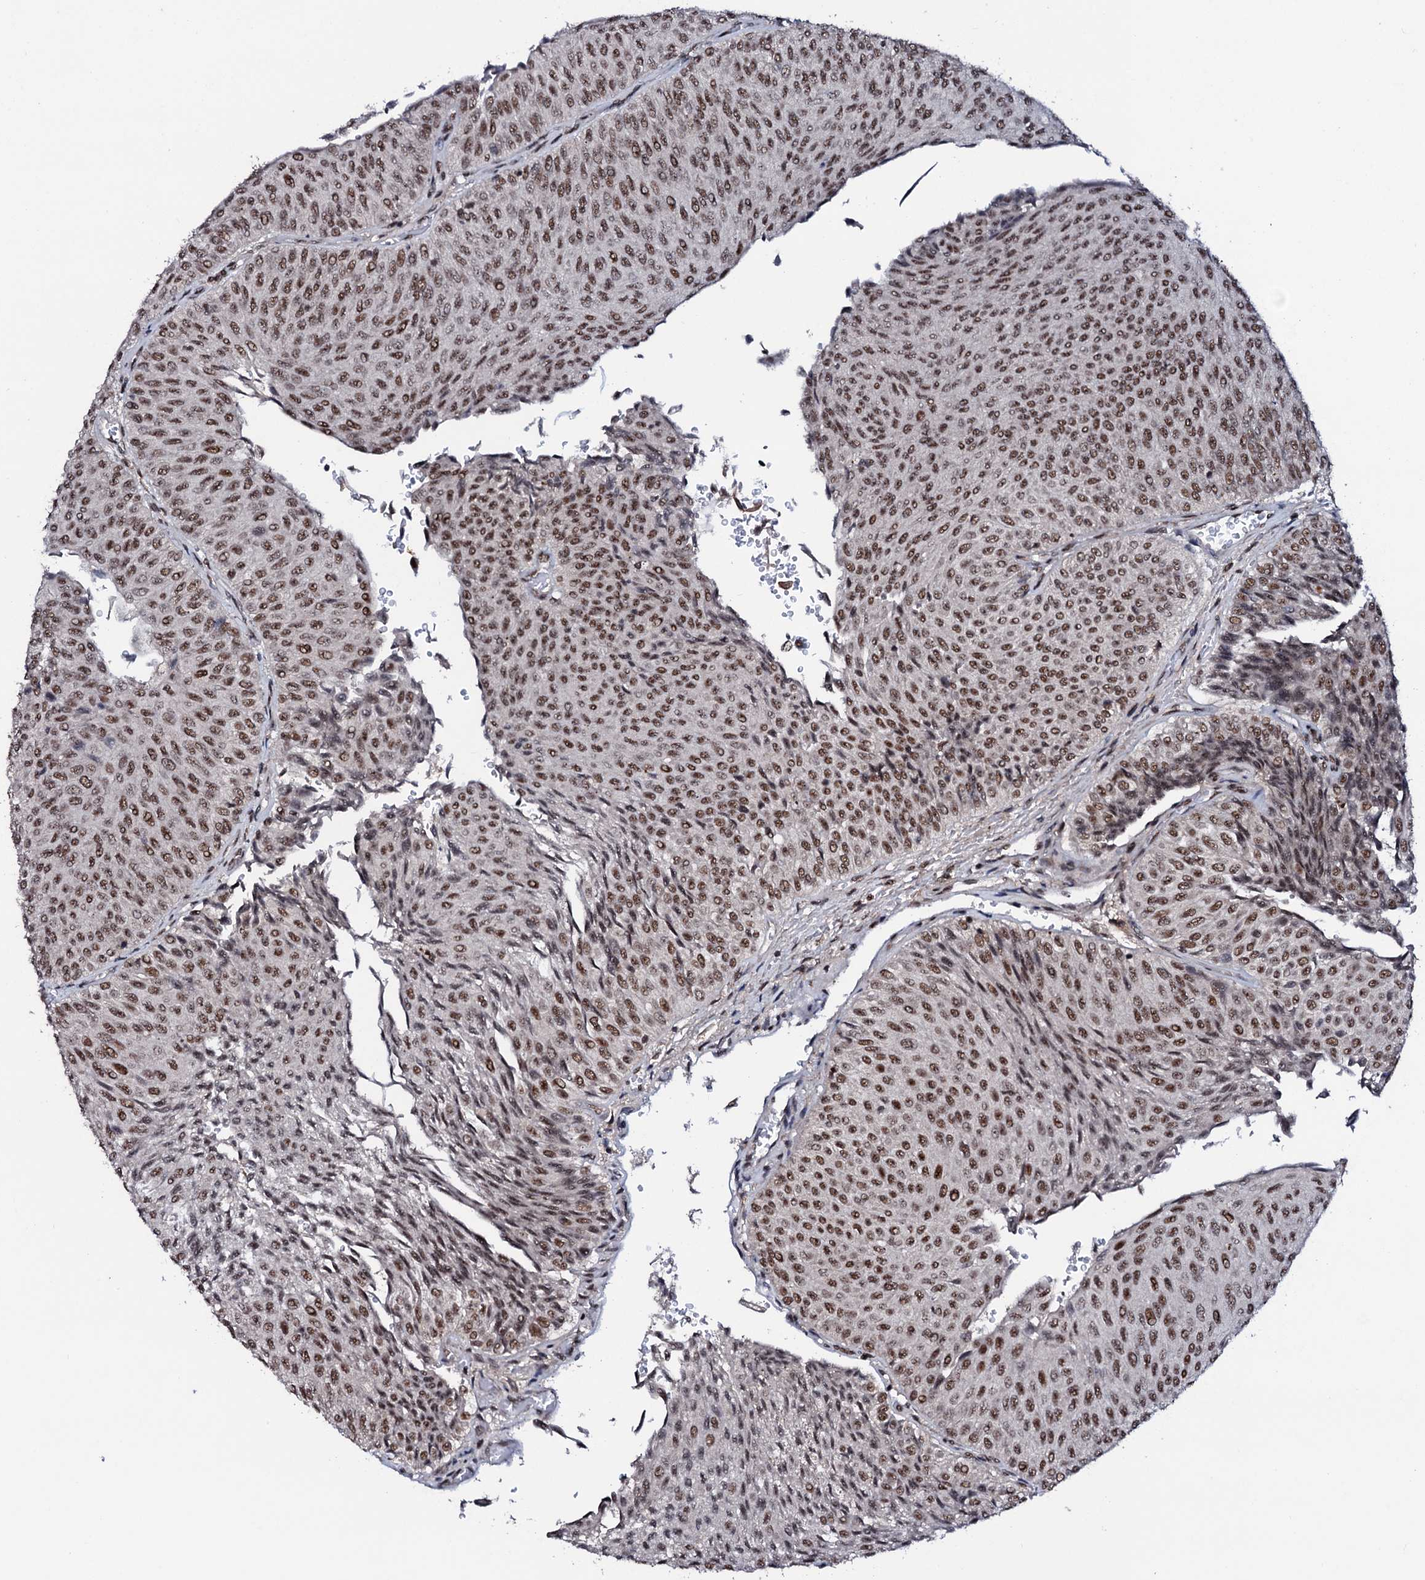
{"staining": {"intensity": "moderate", "quantity": ">75%", "location": "nuclear"}, "tissue": "urothelial cancer", "cell_type": "Tumor cells", "image_type": "cancer", "snomed": [{"axis": "morphology", "description": "Urothelial carcinoma, Low grade"}, {"axis": "topography", "description": "Urinary bladder"}], "caption": "Immunohistochemical staining of urothelial carcinoma (low-grade) demonstrates medium levels of moderate nuclear staining in about >75% of tumor cells.", "gene": "PRPF18", "patient": {"sex": "male", "age": 78}}